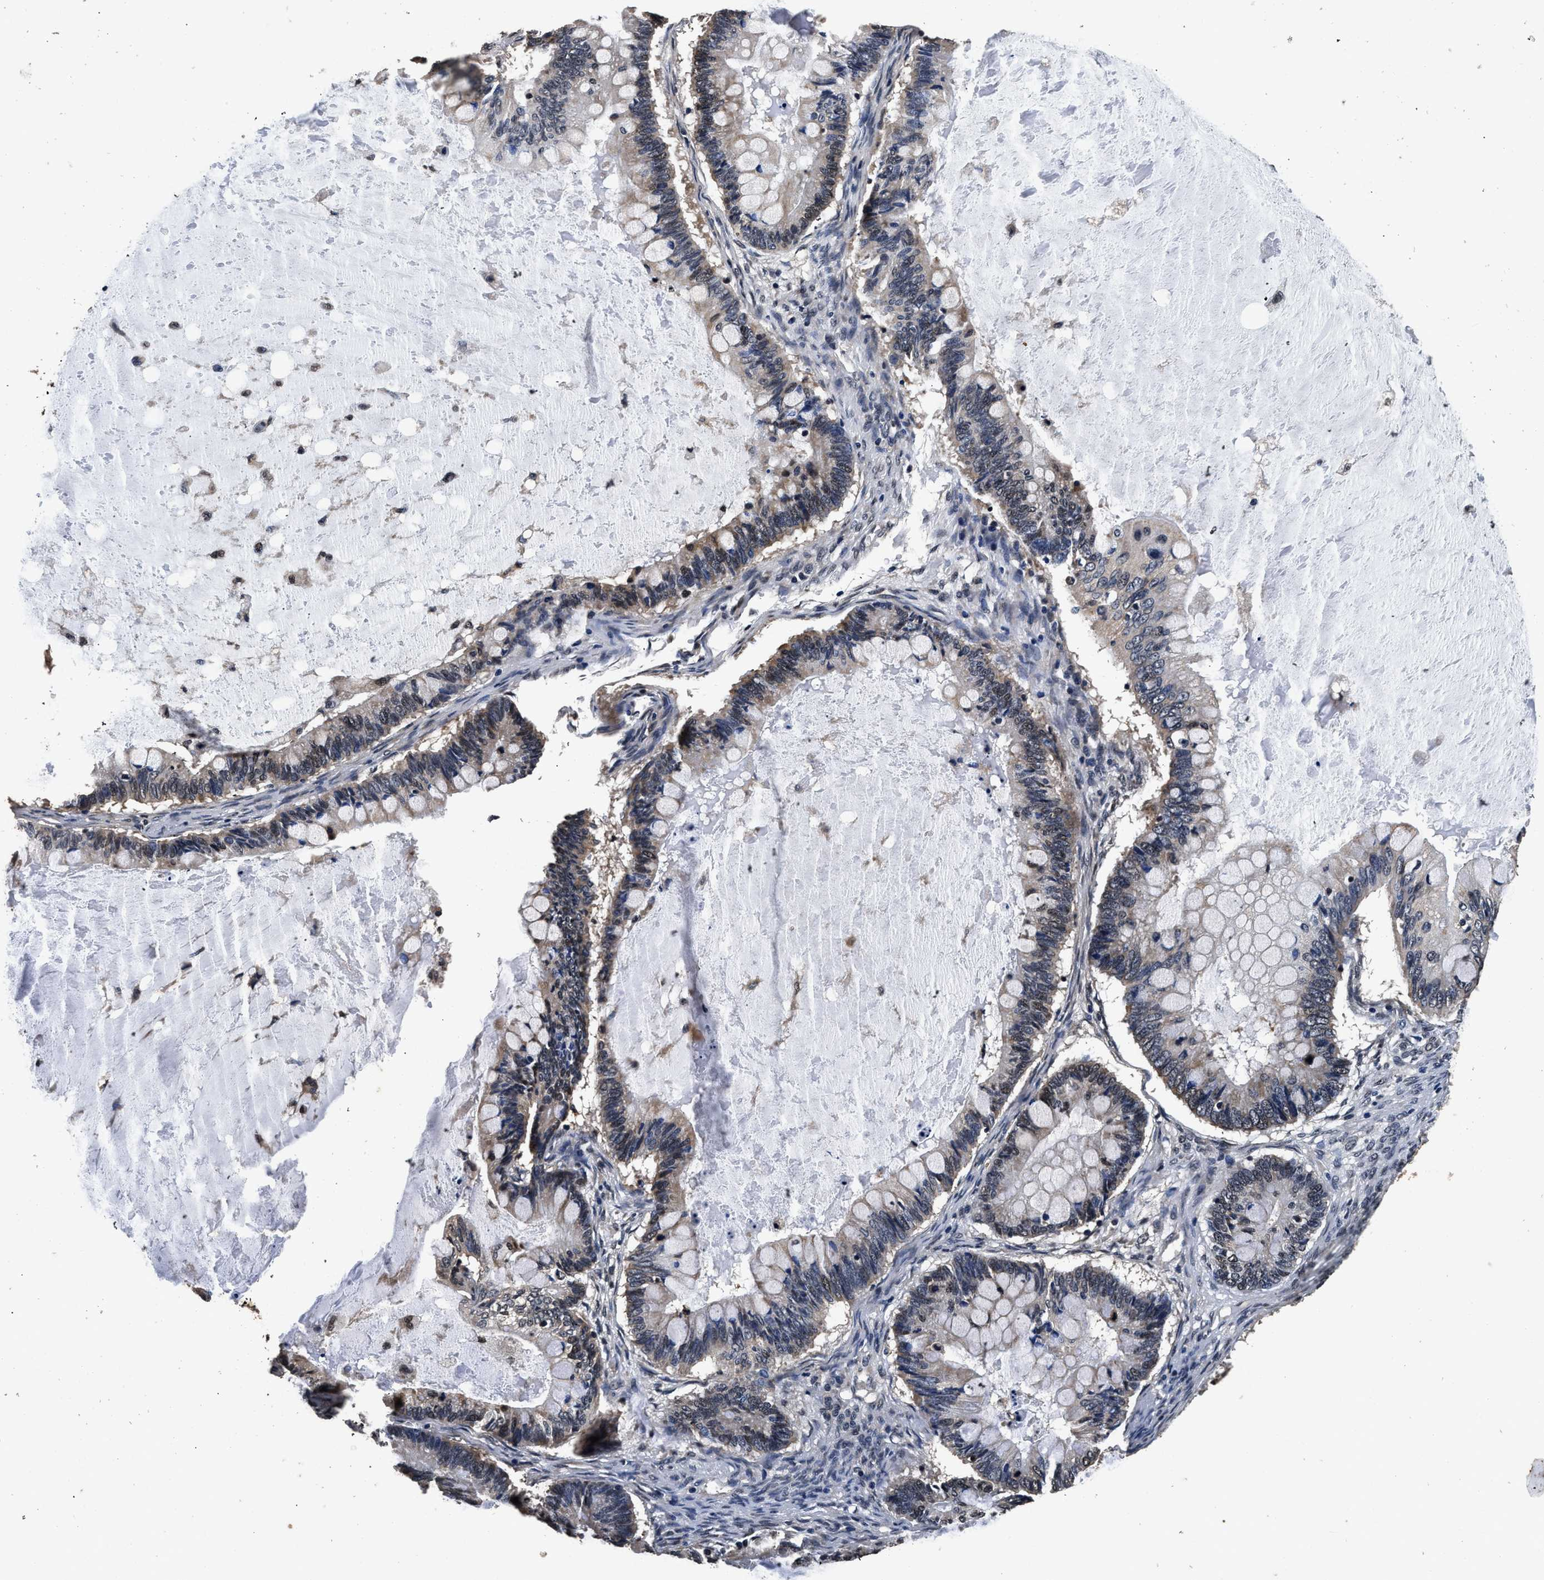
{"staining": {"intensity": "moderate", "quantity": "<25%", "location": "cytoplasmic/membranous"}, "tissue": "ovarian cancer", "cell_type": "Tumor cells", "image_type": "cancer", "snomed": [{"axis": "morphology", "description": "Cystadenocarcinoma, mucinous, NOS"}, {"axis": "topography", "description": "Ovary"}], "caption": "Human ovarian cancer stained with a brown dye demonstrates moderate cytoplasmic/membranous positive staining in approximately <25% of tumor cells.", "gene": "CSTF1", "patient": {"sex": "female", "age": 61}}